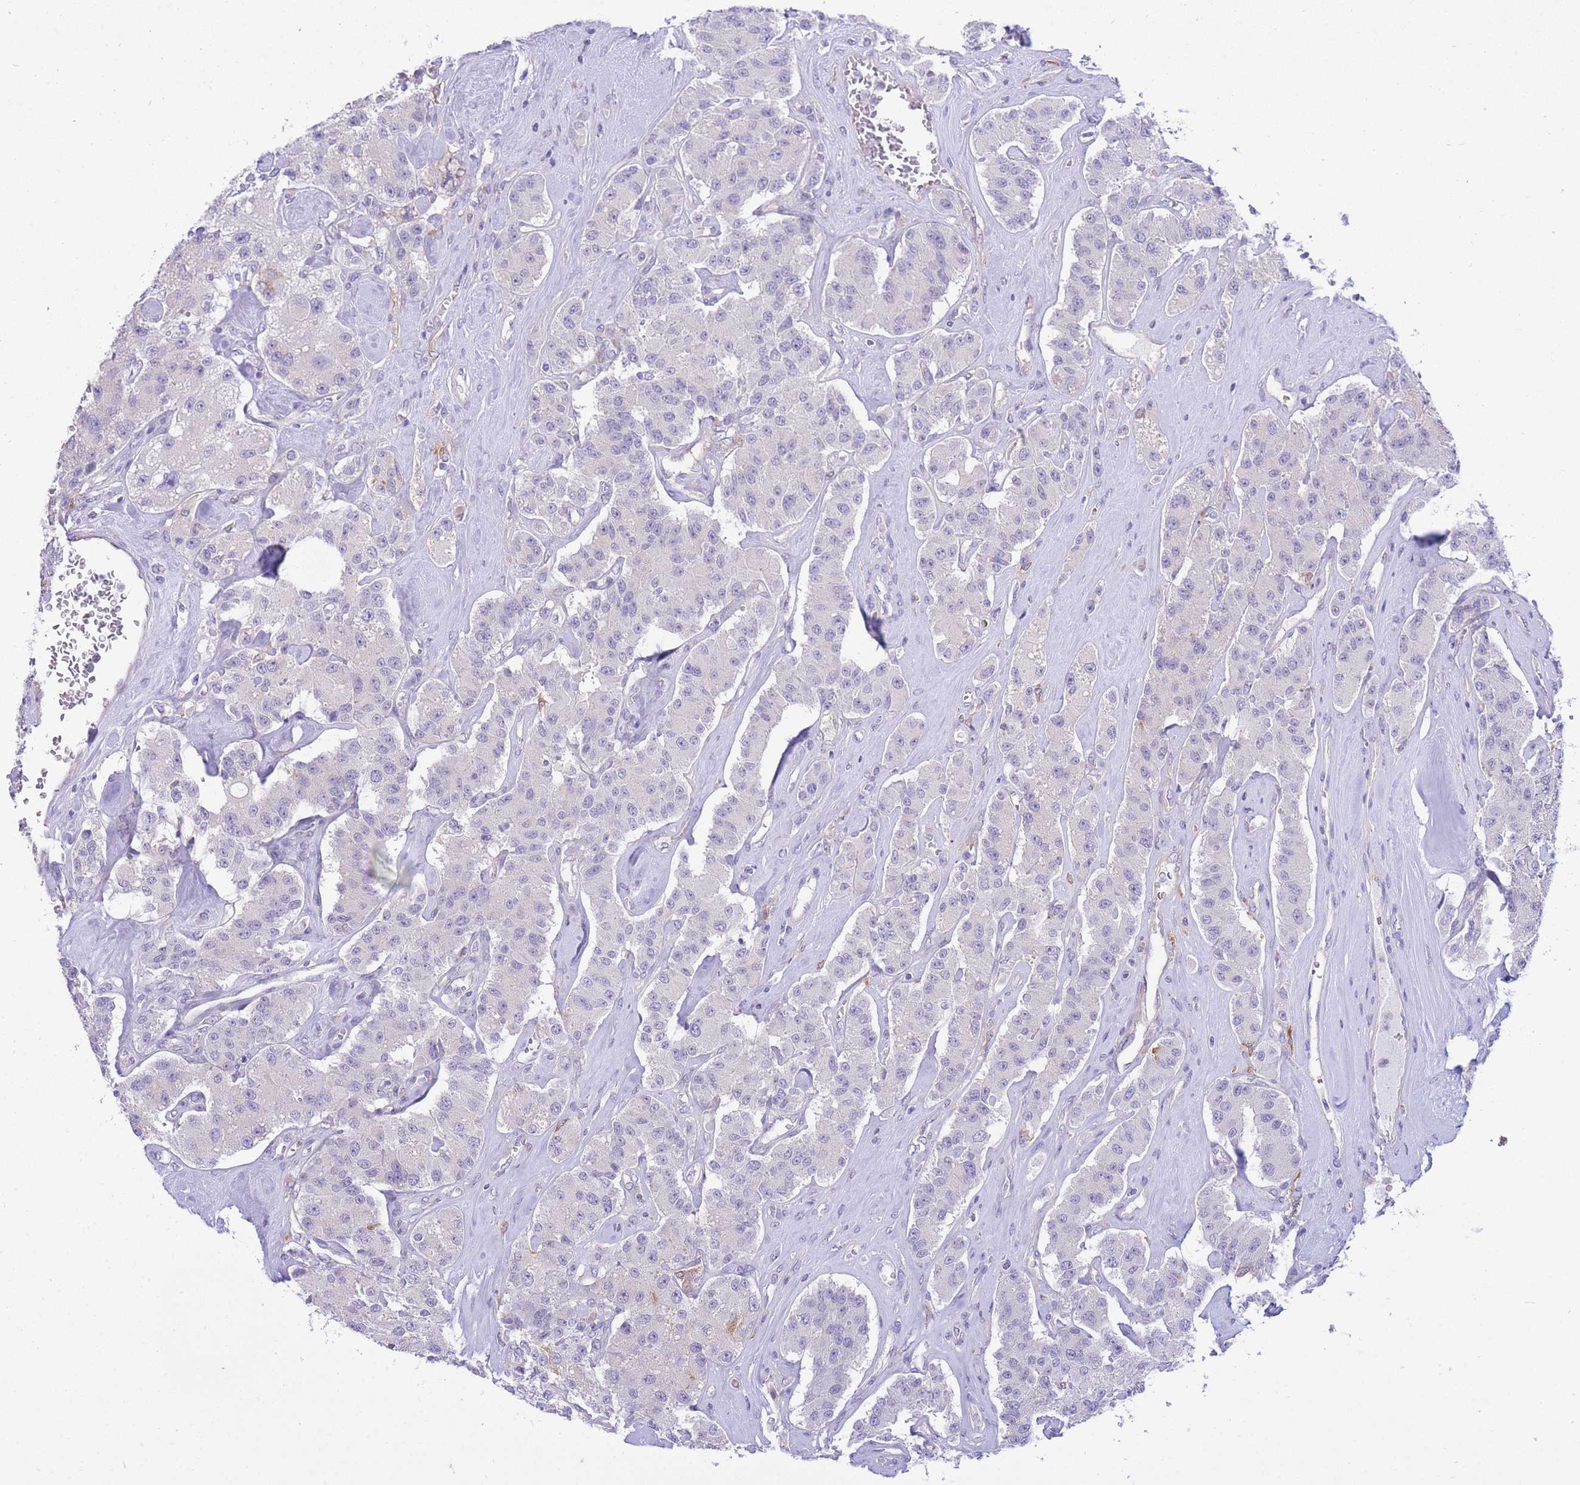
{"staining": {"intensity": "negative", "quantity": "none", "location": "none"}, "tissue": "carcinoid", "cell_type": "Tumor cells", "image_type": "cancer", "snomed": [{"axis": "morphology", "description": "Carcinoid, malignant, NOS"}, {"axis": "topography", "description": "Pancreas"}], "caption": "Immunohistochemistry (IHC) histopathology image of carcinoid (malignant) stained for a protein (brown), which demonstrates no positivity in tumor cells. The staining was performed using DAB (3,3'-diaminobenzidine) to visualize the protein expression in brown, while the nuclei were stained in blue with hematoxylin (Magnification: 20x).", "gene": "NAMPT", "patient": {"sex": "male", "age": 41}}